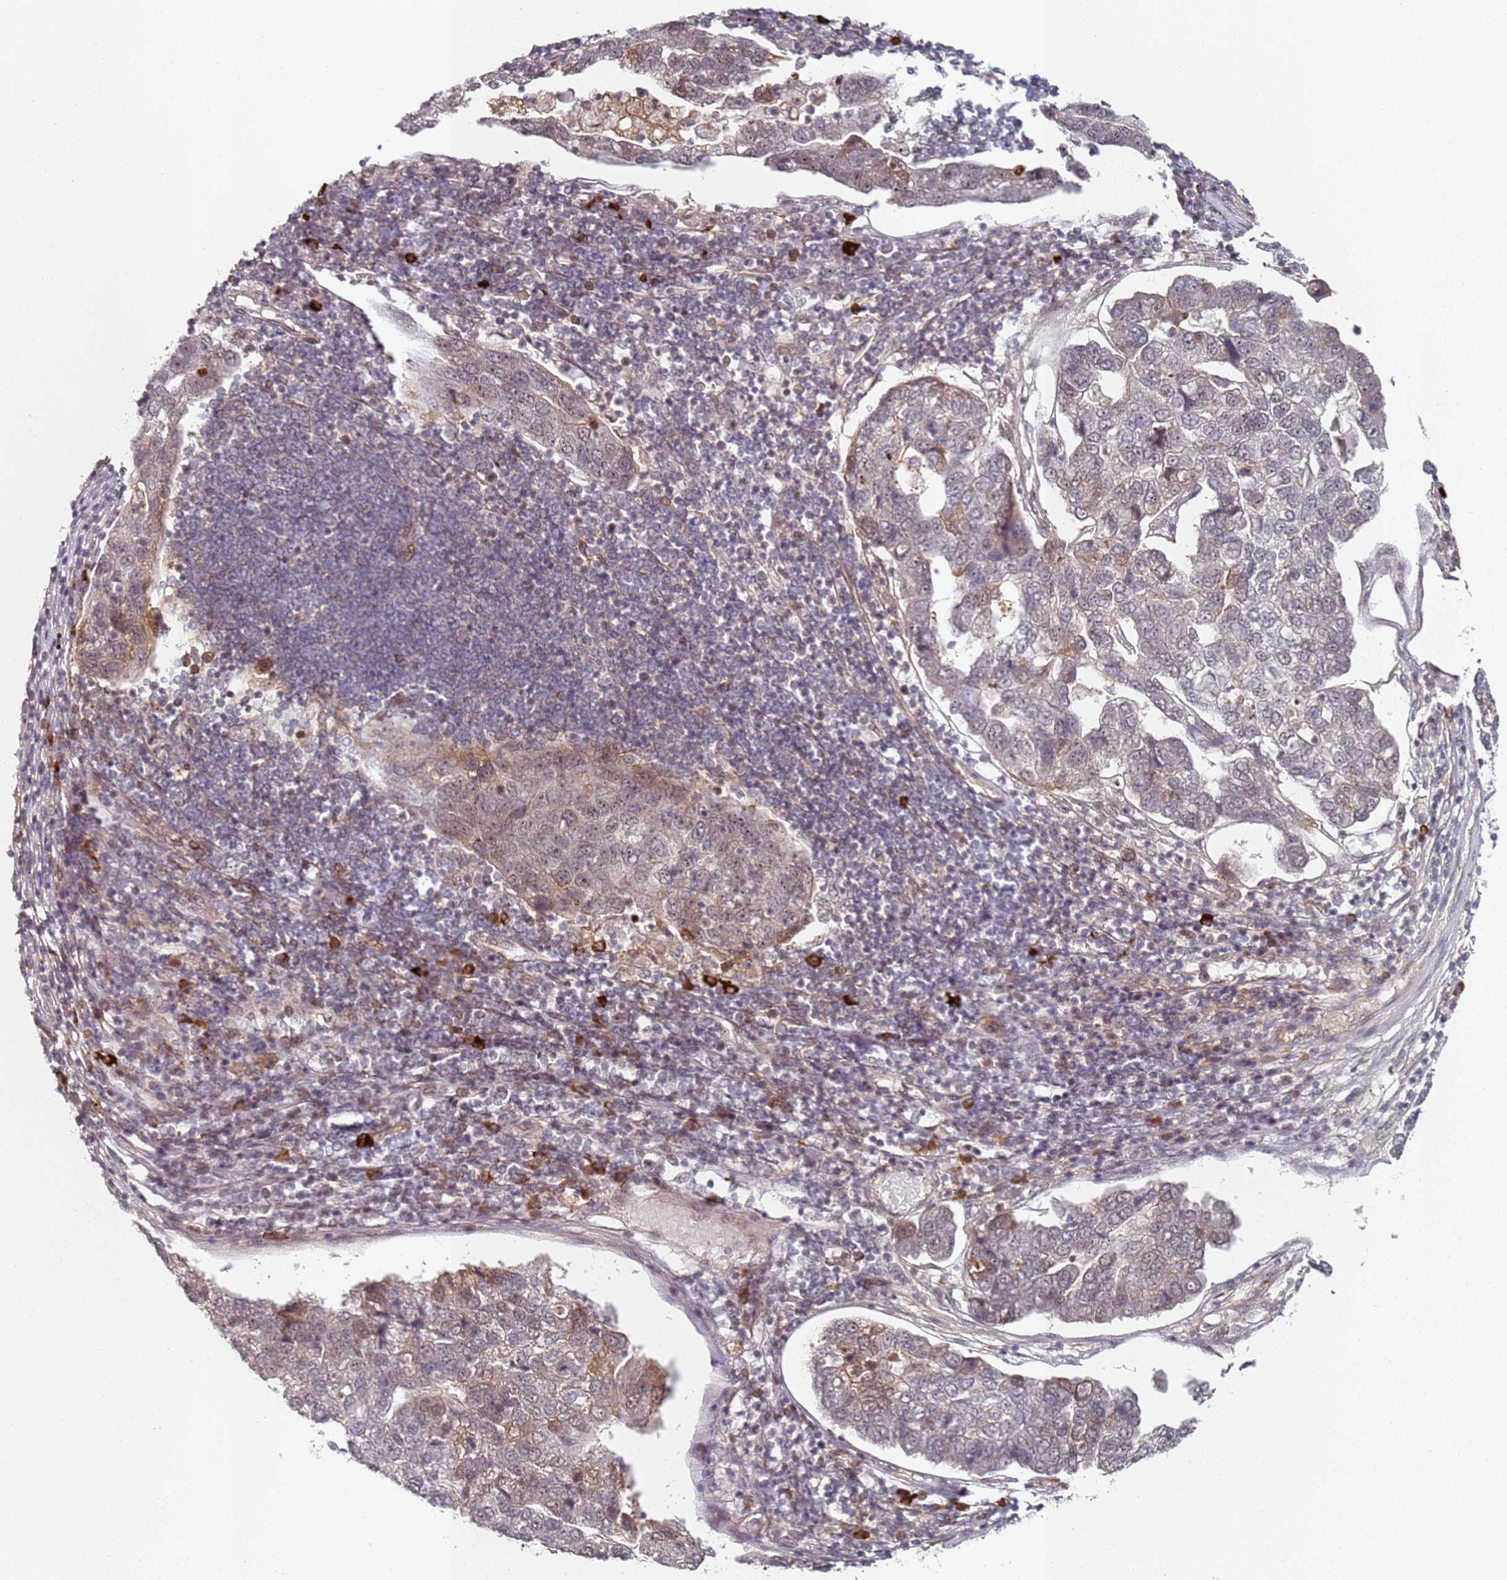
{"staining": {"intensity": "weak", "quantity": "25%-75%", "location": "cytoplasmic/membranous,nuclear"}, "tissue": "pancreatic cancer", "cell_type": "Tumor cells", "image_type": "cancer", "snomed": [{"axis": "morphology", "description": "Adenocarcinoma, NOS"}, {"axis": "topography", "description": "Pancreas"}], "caption": "Adenocarcinoma (pancreatic) stained with IHC shows weak cytoplasmic/membranous and nuclear positivity in approximately 25%-75% of tumor cells. Using DAB (brown) and hematoxylin (blue) stains, captured at high magnification using brightfield microscopy.", "gene": "ATF6B", "patient": {"sex": "female", "age": 61}}